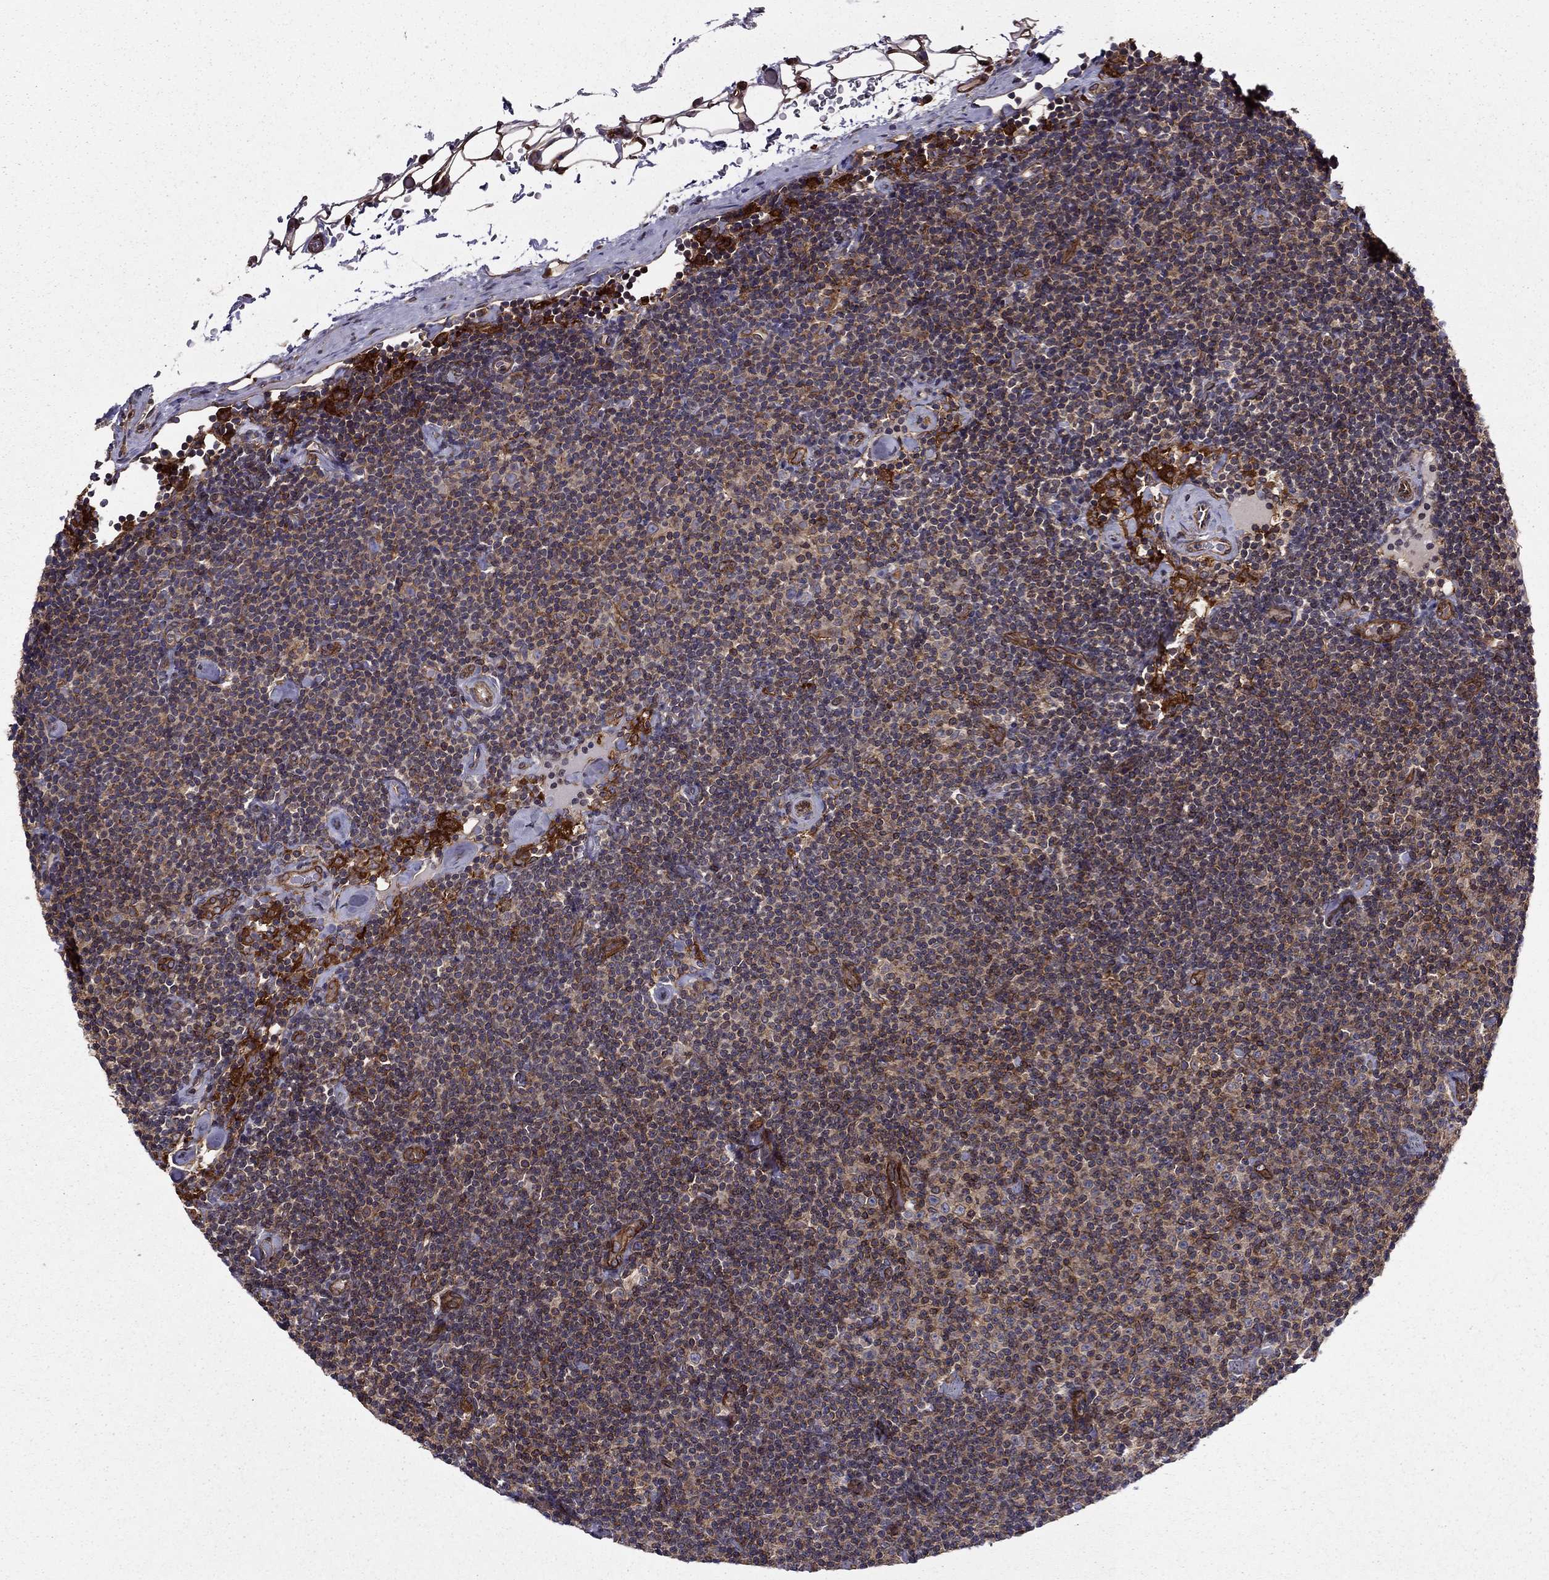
{"staining": {"intensity": "moderate", "quantity": "<25%", "location": "cytoplasmic/membranous"}, "tissue": "lymphoma", "cell_type": "Tumor cells", "image_type": "cancer", "snomed": [{"axis": "morphology", "description": "Malignant lymphoma, non-Hodgkin's type, Low grade"}, {"axis": "topography", "description": "Lymph node"}], "caption": "This is a histology image of IHC staining of lymphoma, which shows moderate positivity in the cytoplasmic/membranous of tumor cells.", "gene": "SHMT1", "patient": {"sex": "male", "age": 81}}